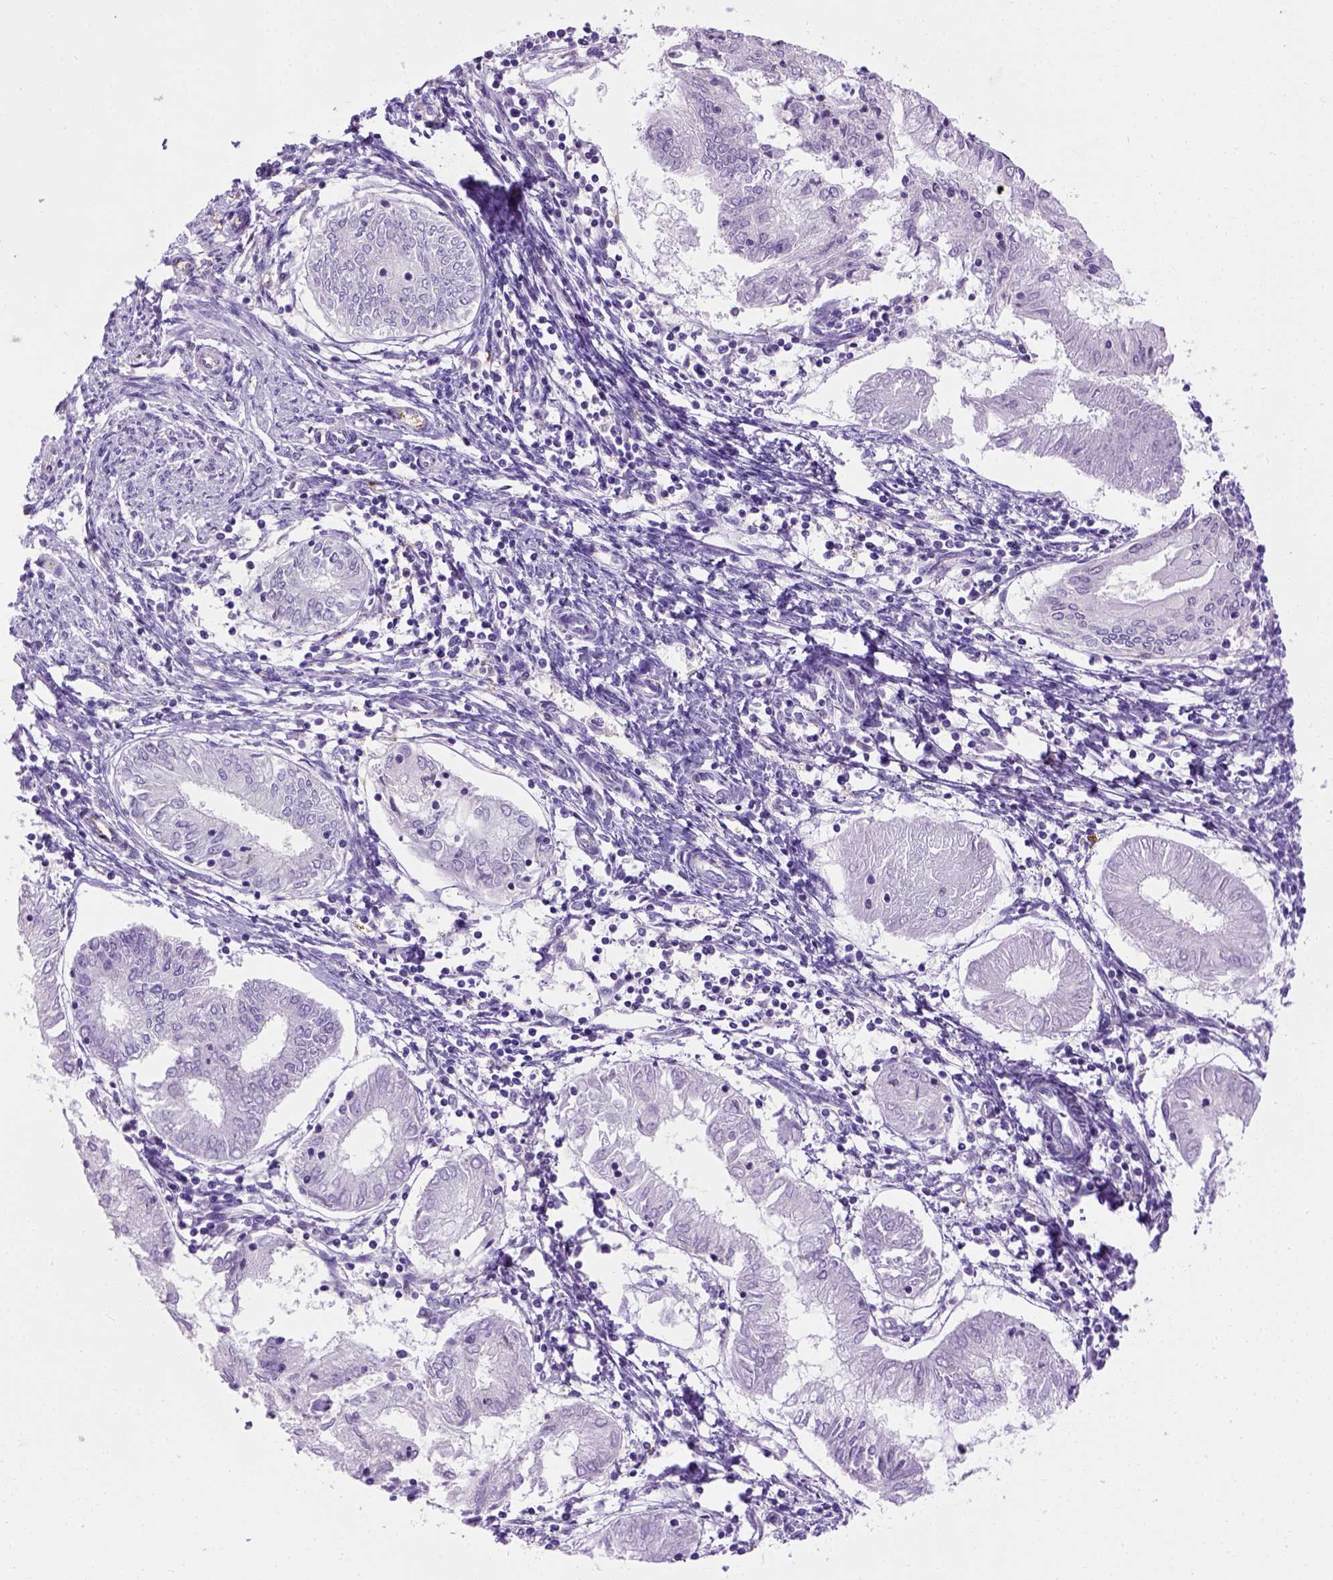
{"staining": {"intensity": "negative", "quantity": "none", "location": "none"}, "tissue": "endometrial cancer", "cell_type": "Tumor cells", "image_type": "cancer", "snomed": [{"axis": "morphology", "description": "Adenocarcinoma, NOS"}, {"axis": "topography", "description": "Endometrium"}], "caption": "Immunohistochemical staining of adenocarcinoma (endometrial) shows no significant staining in tumor cells.", "gene": "KAZN", "patient": {"sex": "female", "age": 68}}